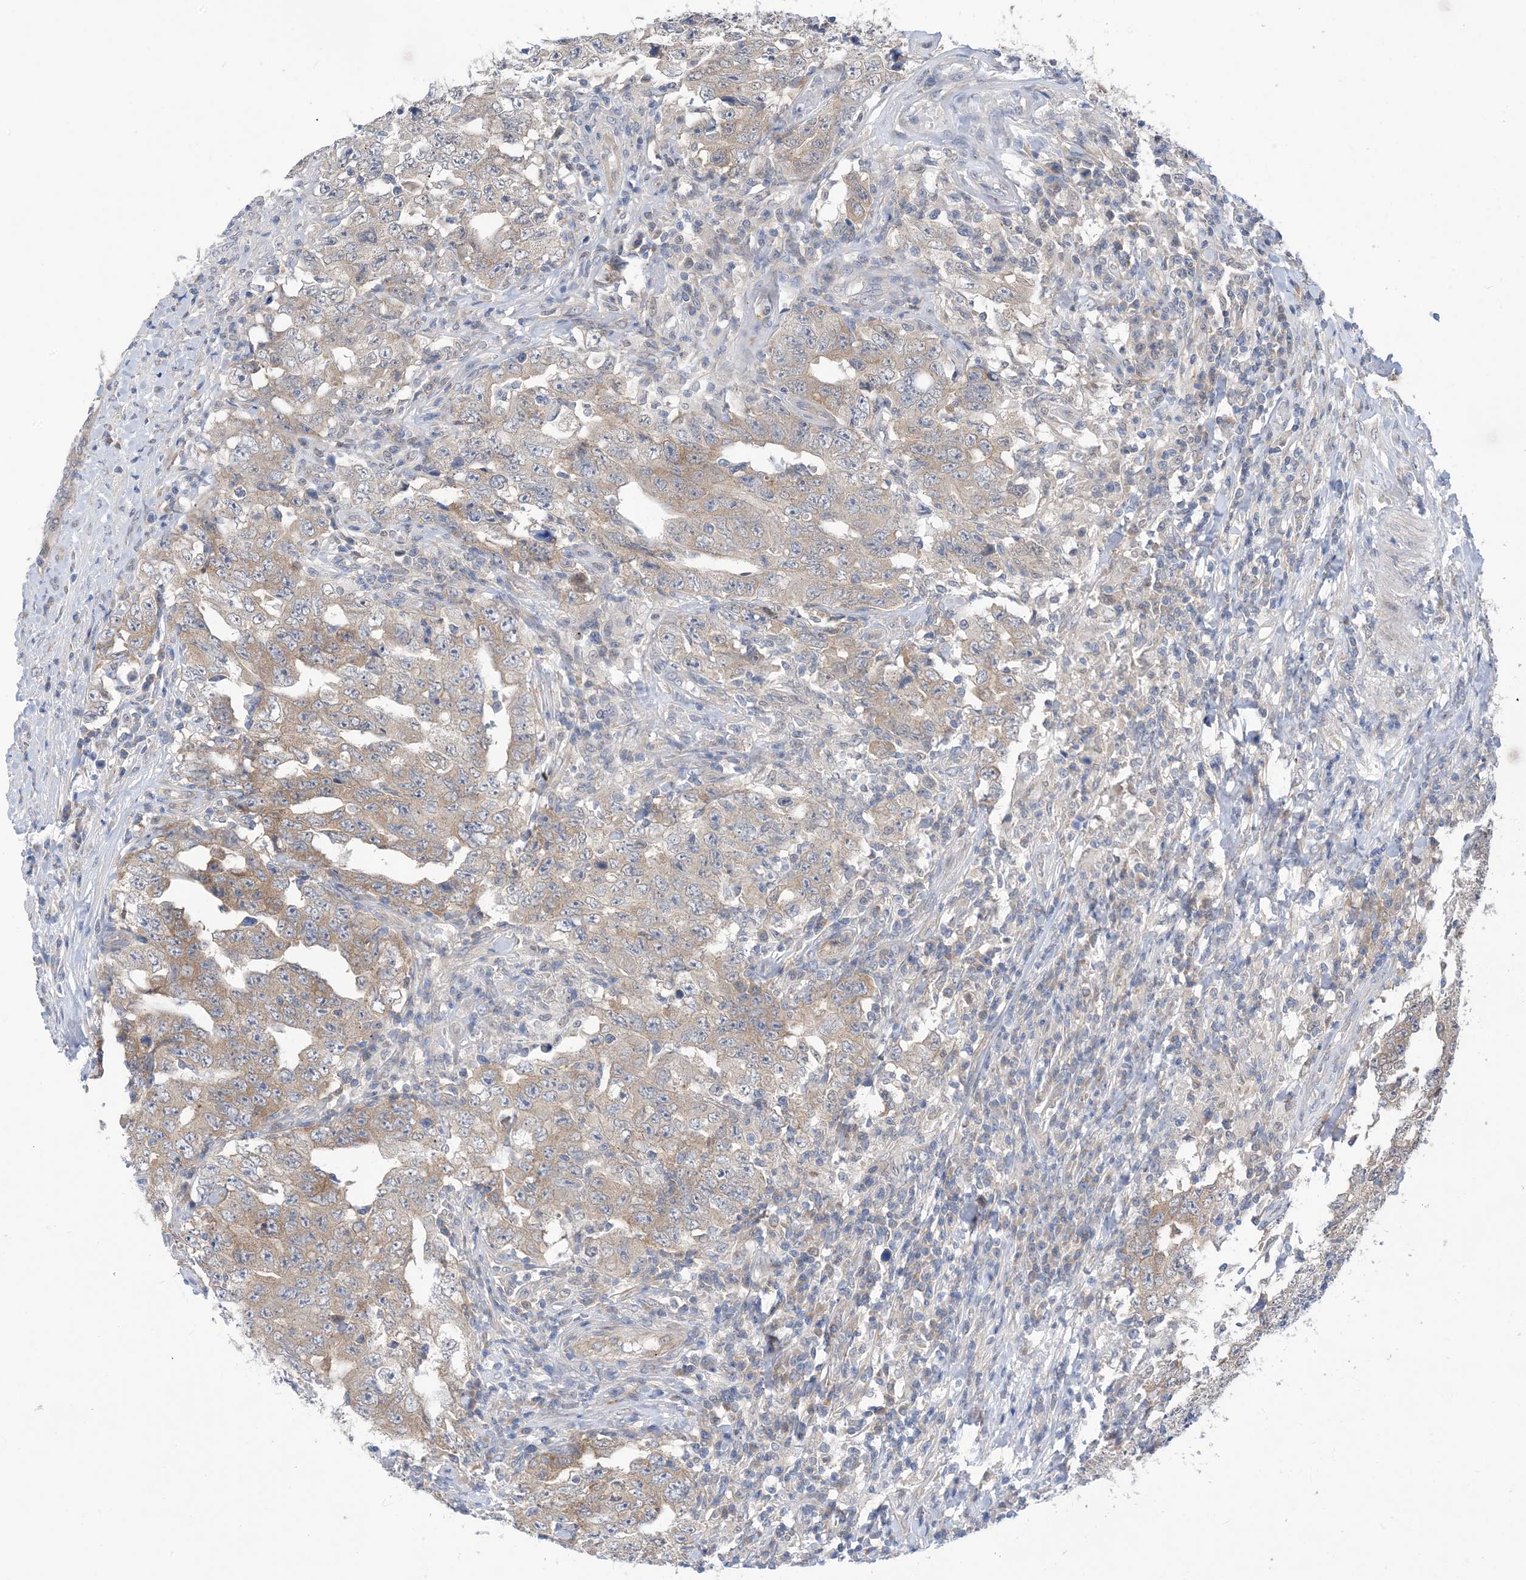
{"staining": {"intensity": "weak", "quantity": "25%-75%", "location": "cytoplasmic/membranous"}, "tissue": "testis cancer", "cell_type": "Tumor cells", "image_type": "cancer", "snomed": [{"axis": "morphology", "description": "Carcinoma, Embryonal, NOS"}, {"axis": "topography", "description": "Testis"}], "caption": "Human embryonal carcinoma (testis) stained with a protein marker displays weak staining in tumor cells.", "gene": "EHBP1", "patient": {"sex": "male", "age": 26}}